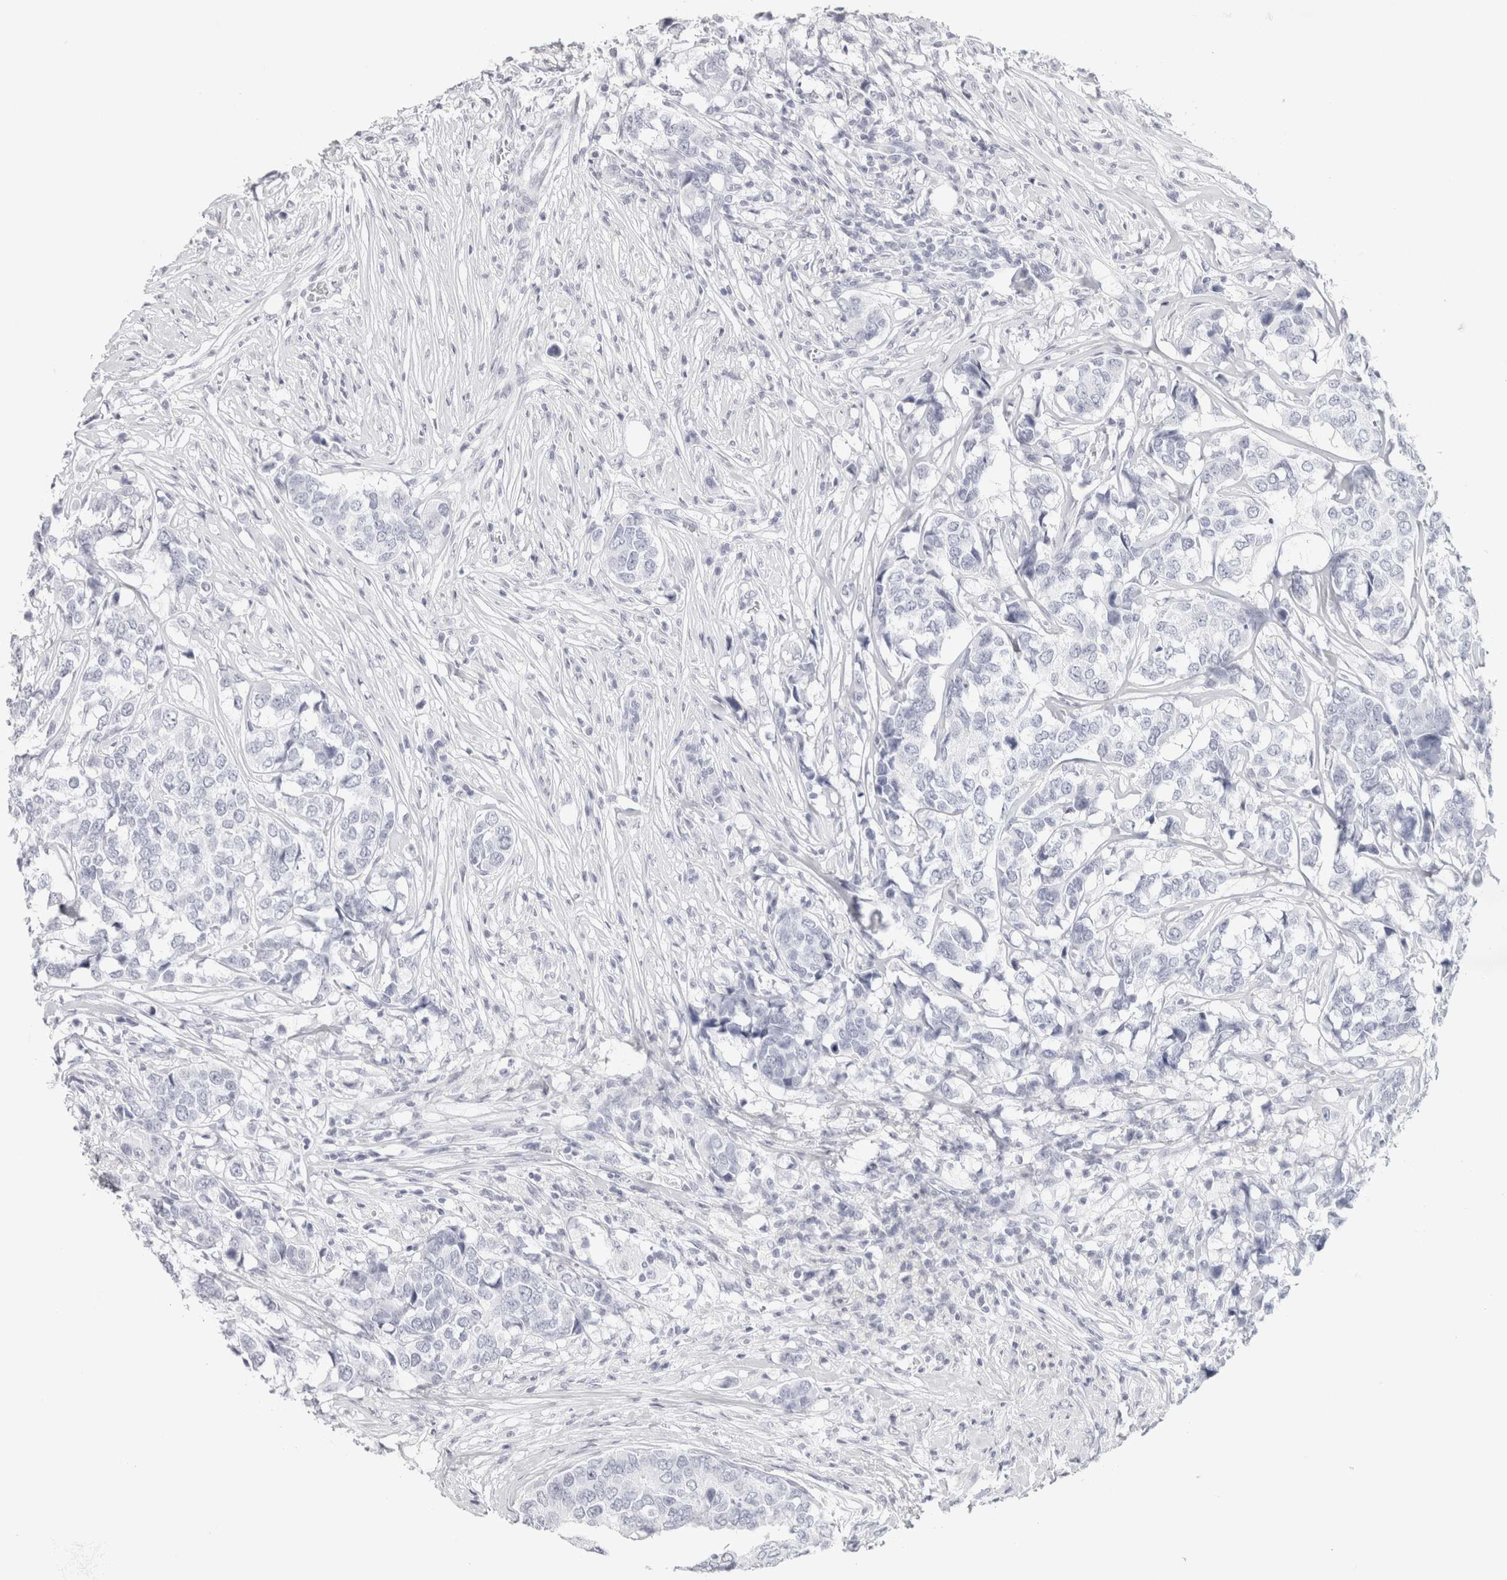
{"staining": {"intensity": "negative", "quantity": "none", "location": "none"}, "tissue": "breast cancer", "cell_type": "Tumor cells", "image_type": "cancer", "snomed": [{"axis": "morphology", "description": "Lobular carcinoma"}, {"axis": "topography", "description": "Breast"}], "caption": "High power microscopy image of an immunohistochemistry (IHC) image of lobular carcinoma (breast), revealing no significant positivity in tumor cells.", "gene": "GARIN1A", "patient": {"sex": "female", "age": 59}}